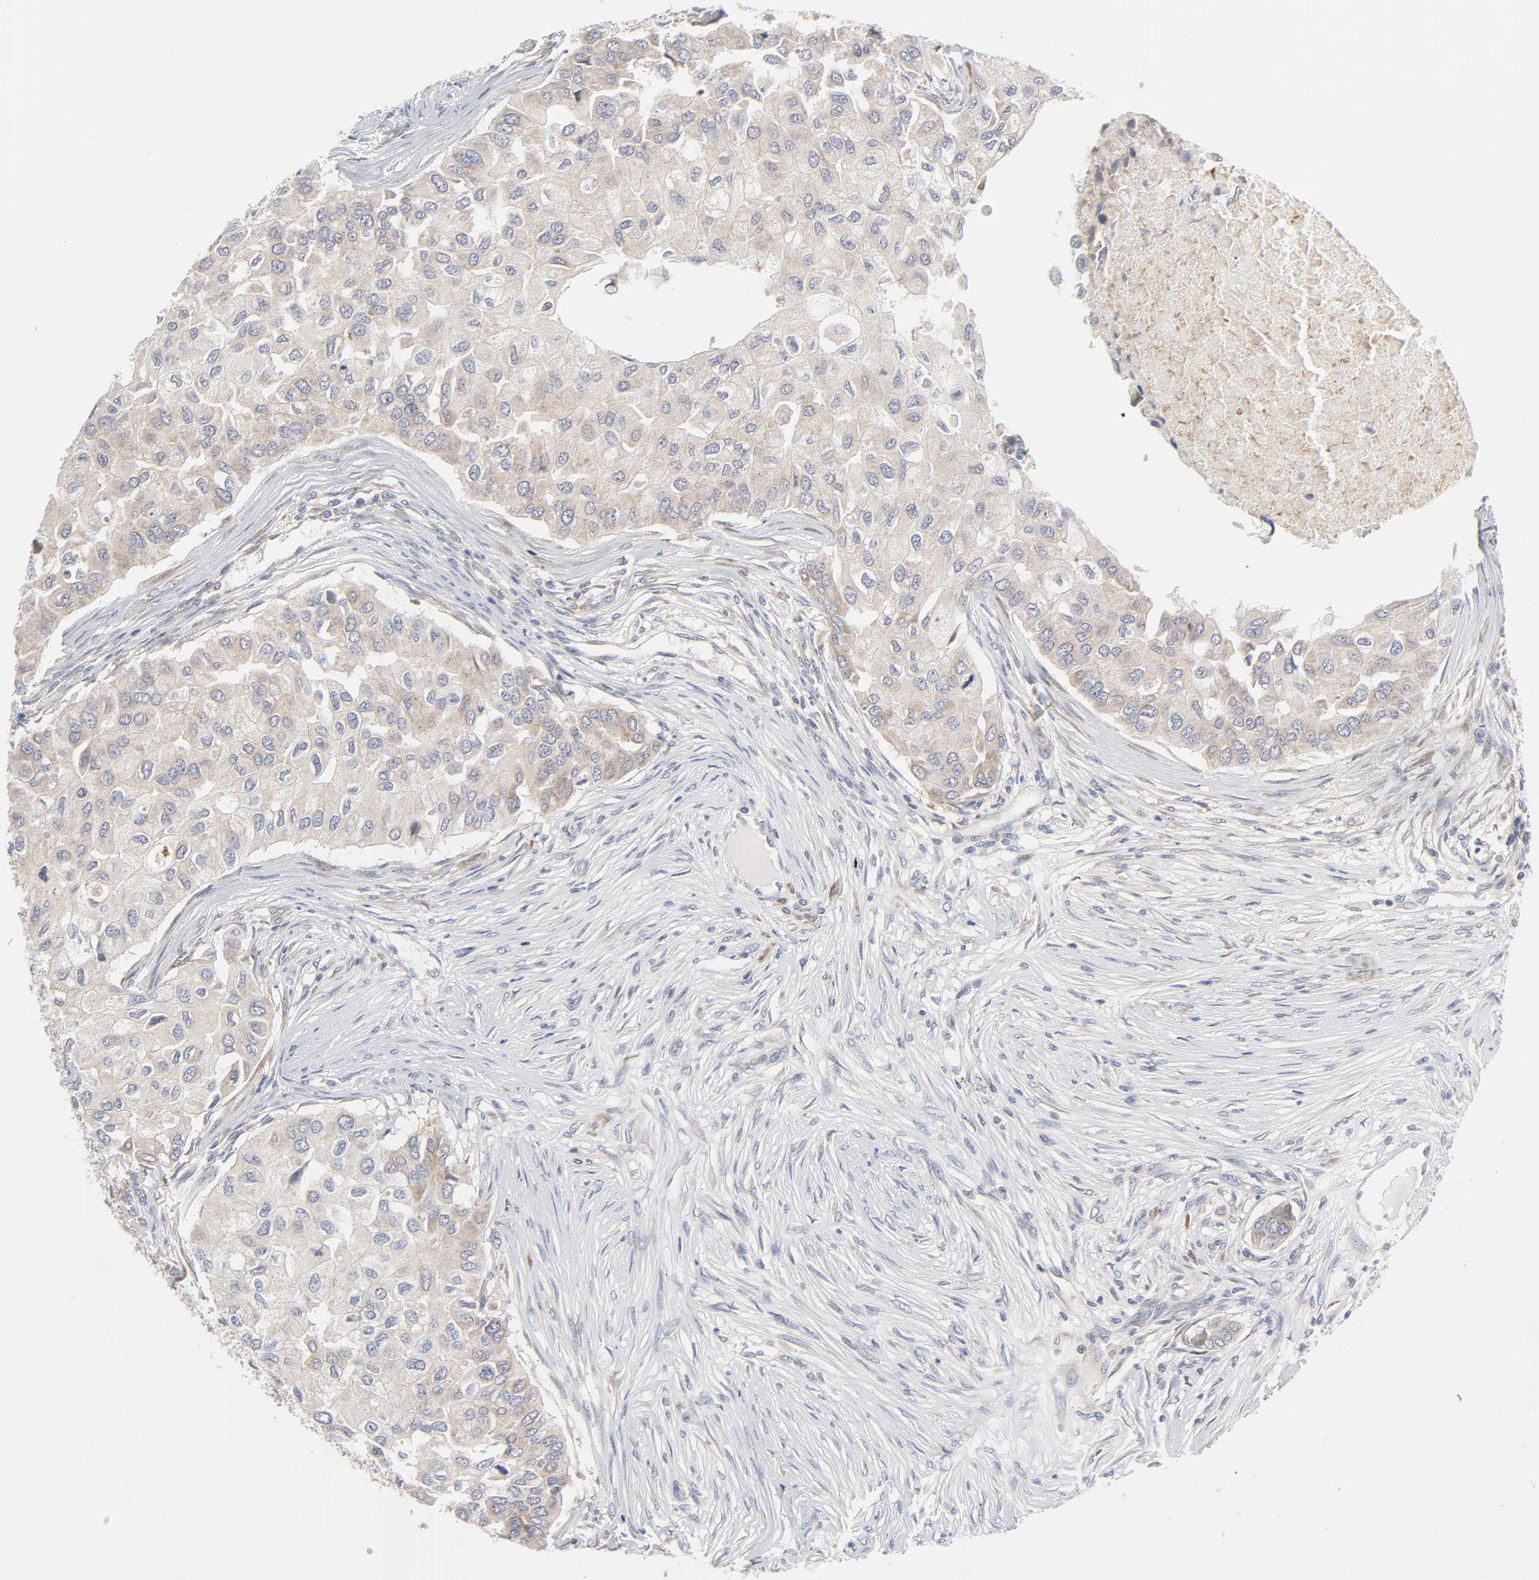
{"staining": {"intensity": "weak", "quantity": "25%-75%", "location": "cytoplasmic/membranous"}, "tissue": "breast cancer", "cell_type": "Tumor cells", "image_type": "cancer", "snomed": [{"axis": "morphology", "description": "Normal tissue, NOS"}, {"axis": "morphology", "description": "Duct carcinoma"}, {"axis": "topography", "description": "Breast"}], "caption": "Immunohistochemical staining of infiltrating ductal carcinoma (breast) demonstrates weak cytoplasmic/membranous protein staining in about 25%-75% of tumor cells. (Stains: DAB (3,3'-diaminobenzidine) in brown, nuclei in blue, Microscopy: brightfield microscopy at high magnification).", "gene": "IL4R", "patient": {"sex": "female", "age": 49}}